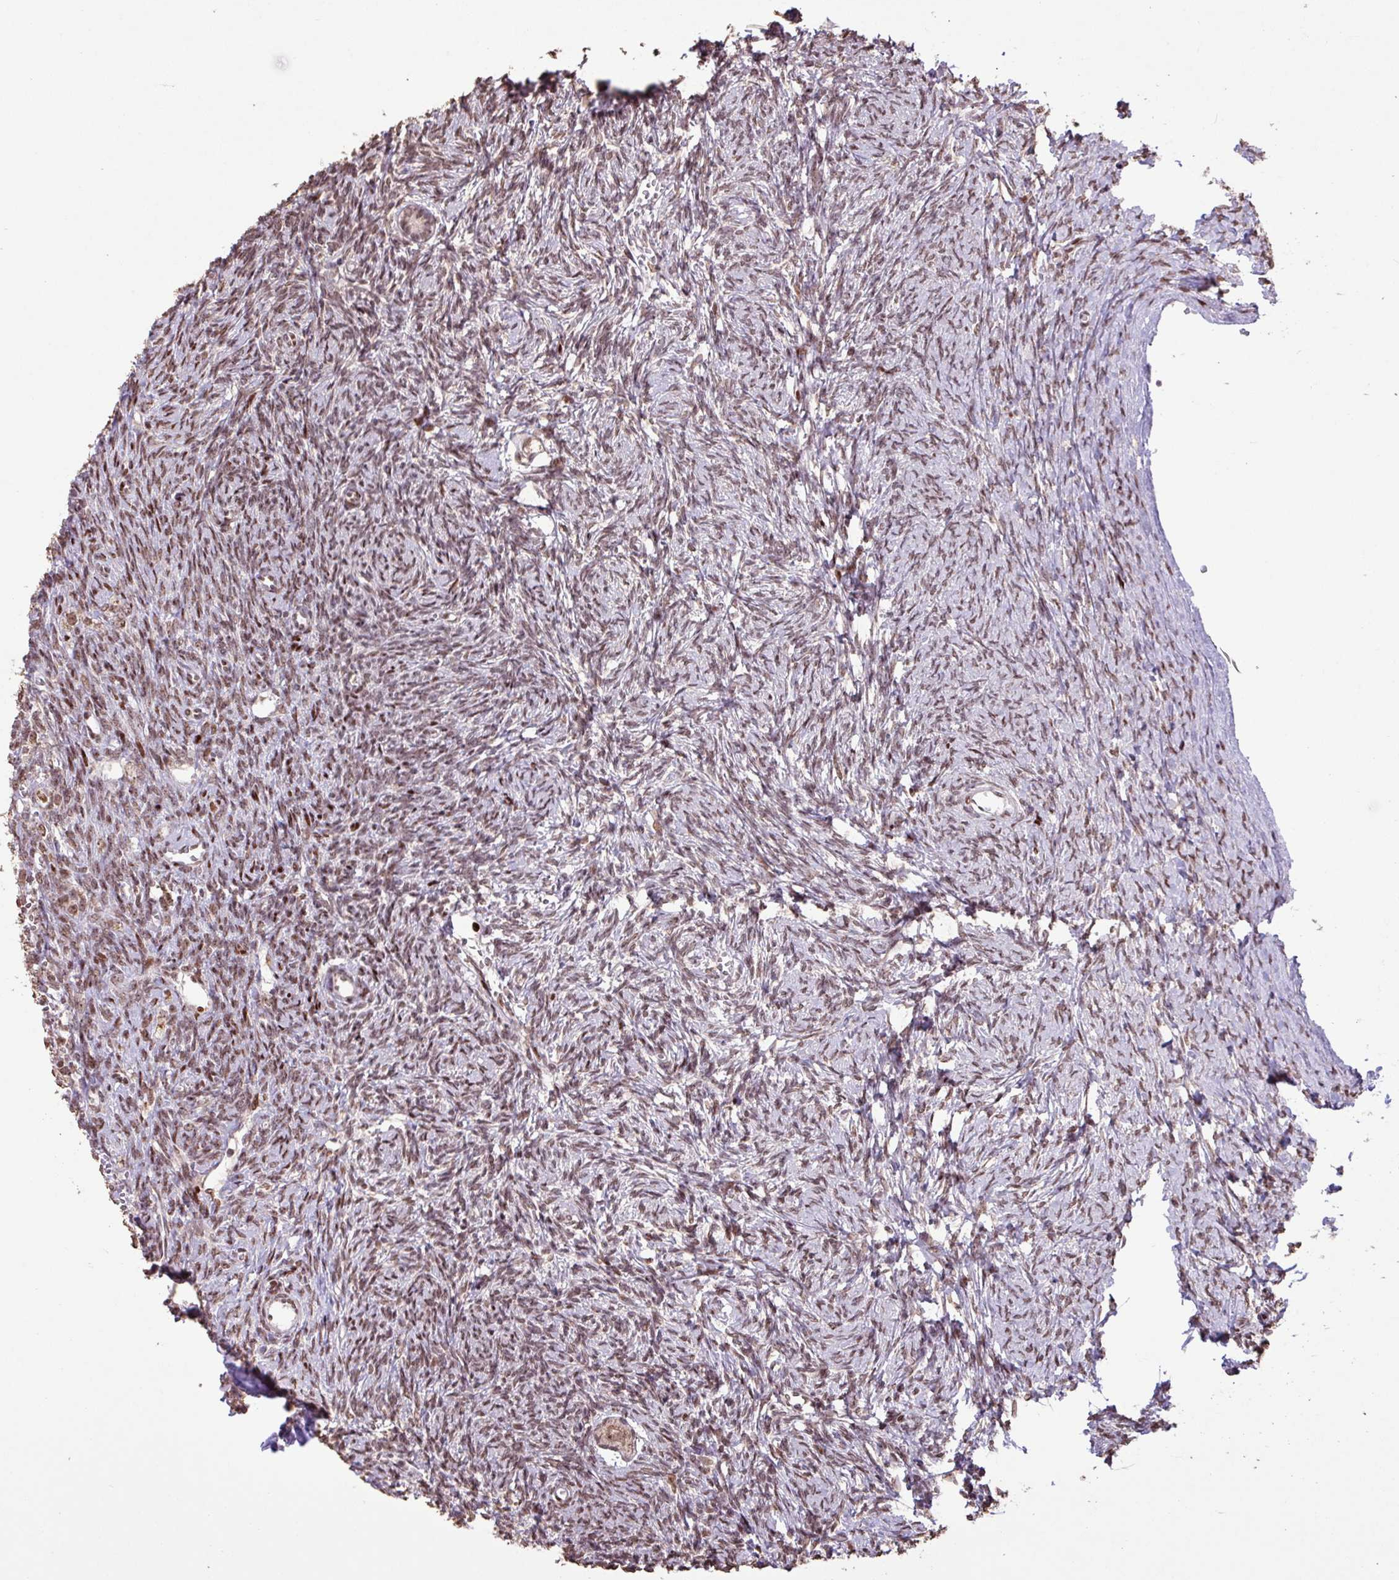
{"staining": {"intensity": "moderate", "quantity": ">75%", "location": "cytoplasmic/membranous,nuclear"}, "tissue": "ovary", "cell_type": "Follicle cells", "image_type": "normal", "snomed": [{"axis": "morphology", "description": "Normal tissue, NOS"}, {"axis": "topography", "description": "Ovary"}], "caption": "A medium amount of moderate cytoplasmic/membranous,nuclear staining is appreciated in about >75% of follicle cells in unremarkable ovary.", "gene": "ZNF709", "patient": {"sex": "female", "age": 39}}